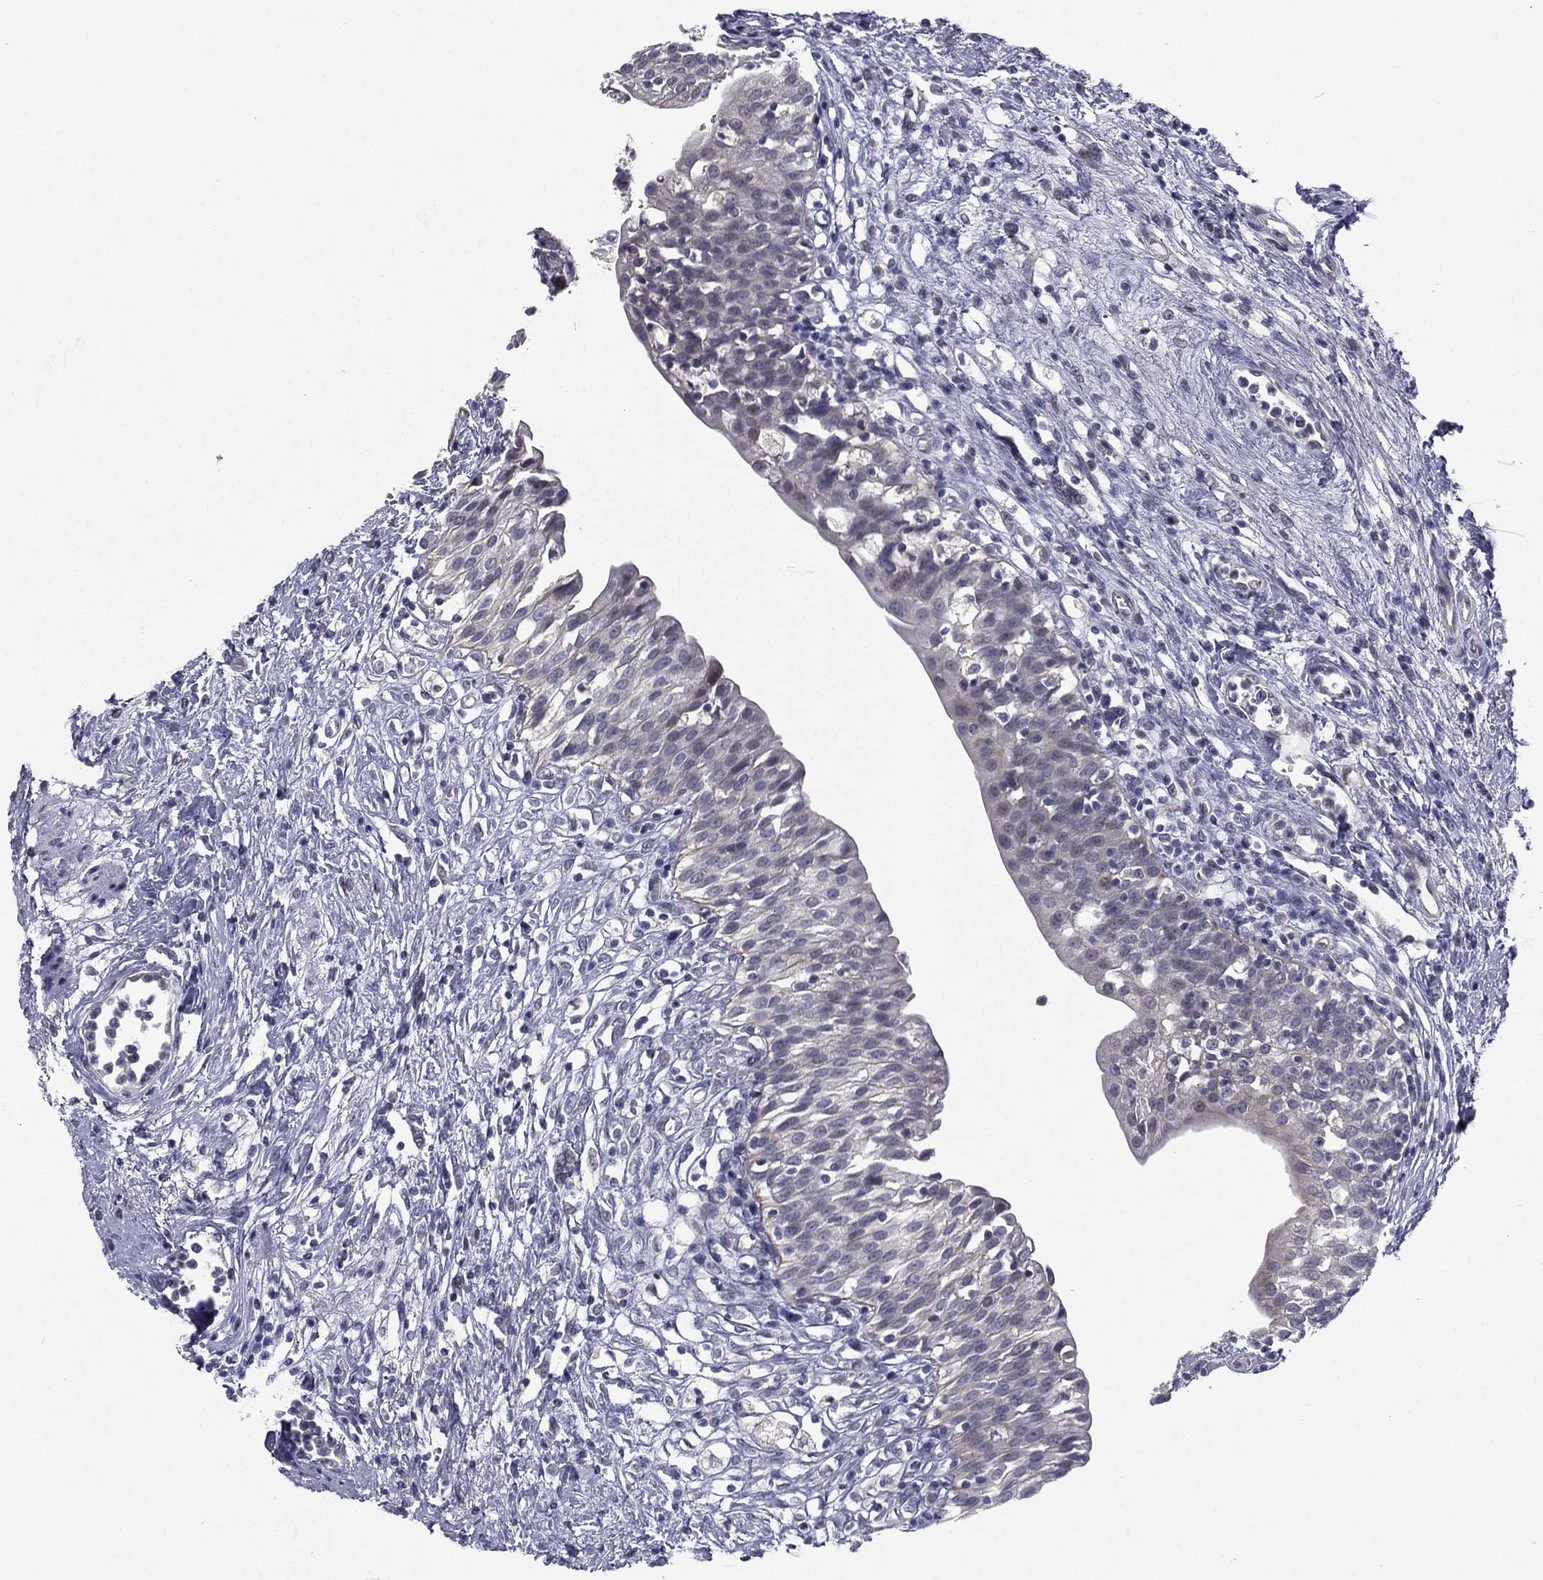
{"staining": {"intensity": "negative", "quantity": "none", "location": "none"}, "tissue": "urinary bladder", "cell_type": "Urothelial cells", "image_type": "normal", "snomed": [{"axis": "morphology", "description": "Normal tissue, NOS"}, {"axis": "topography", "description": "Urinary bladder"}], "caption": "An IHC micrograph of unremarkable urinary bladder is shown. There is no staining in urothelial cells of urinary bladder.", "gene": "ACTRT2", "patient": {"sex": "male", "age": 76}}